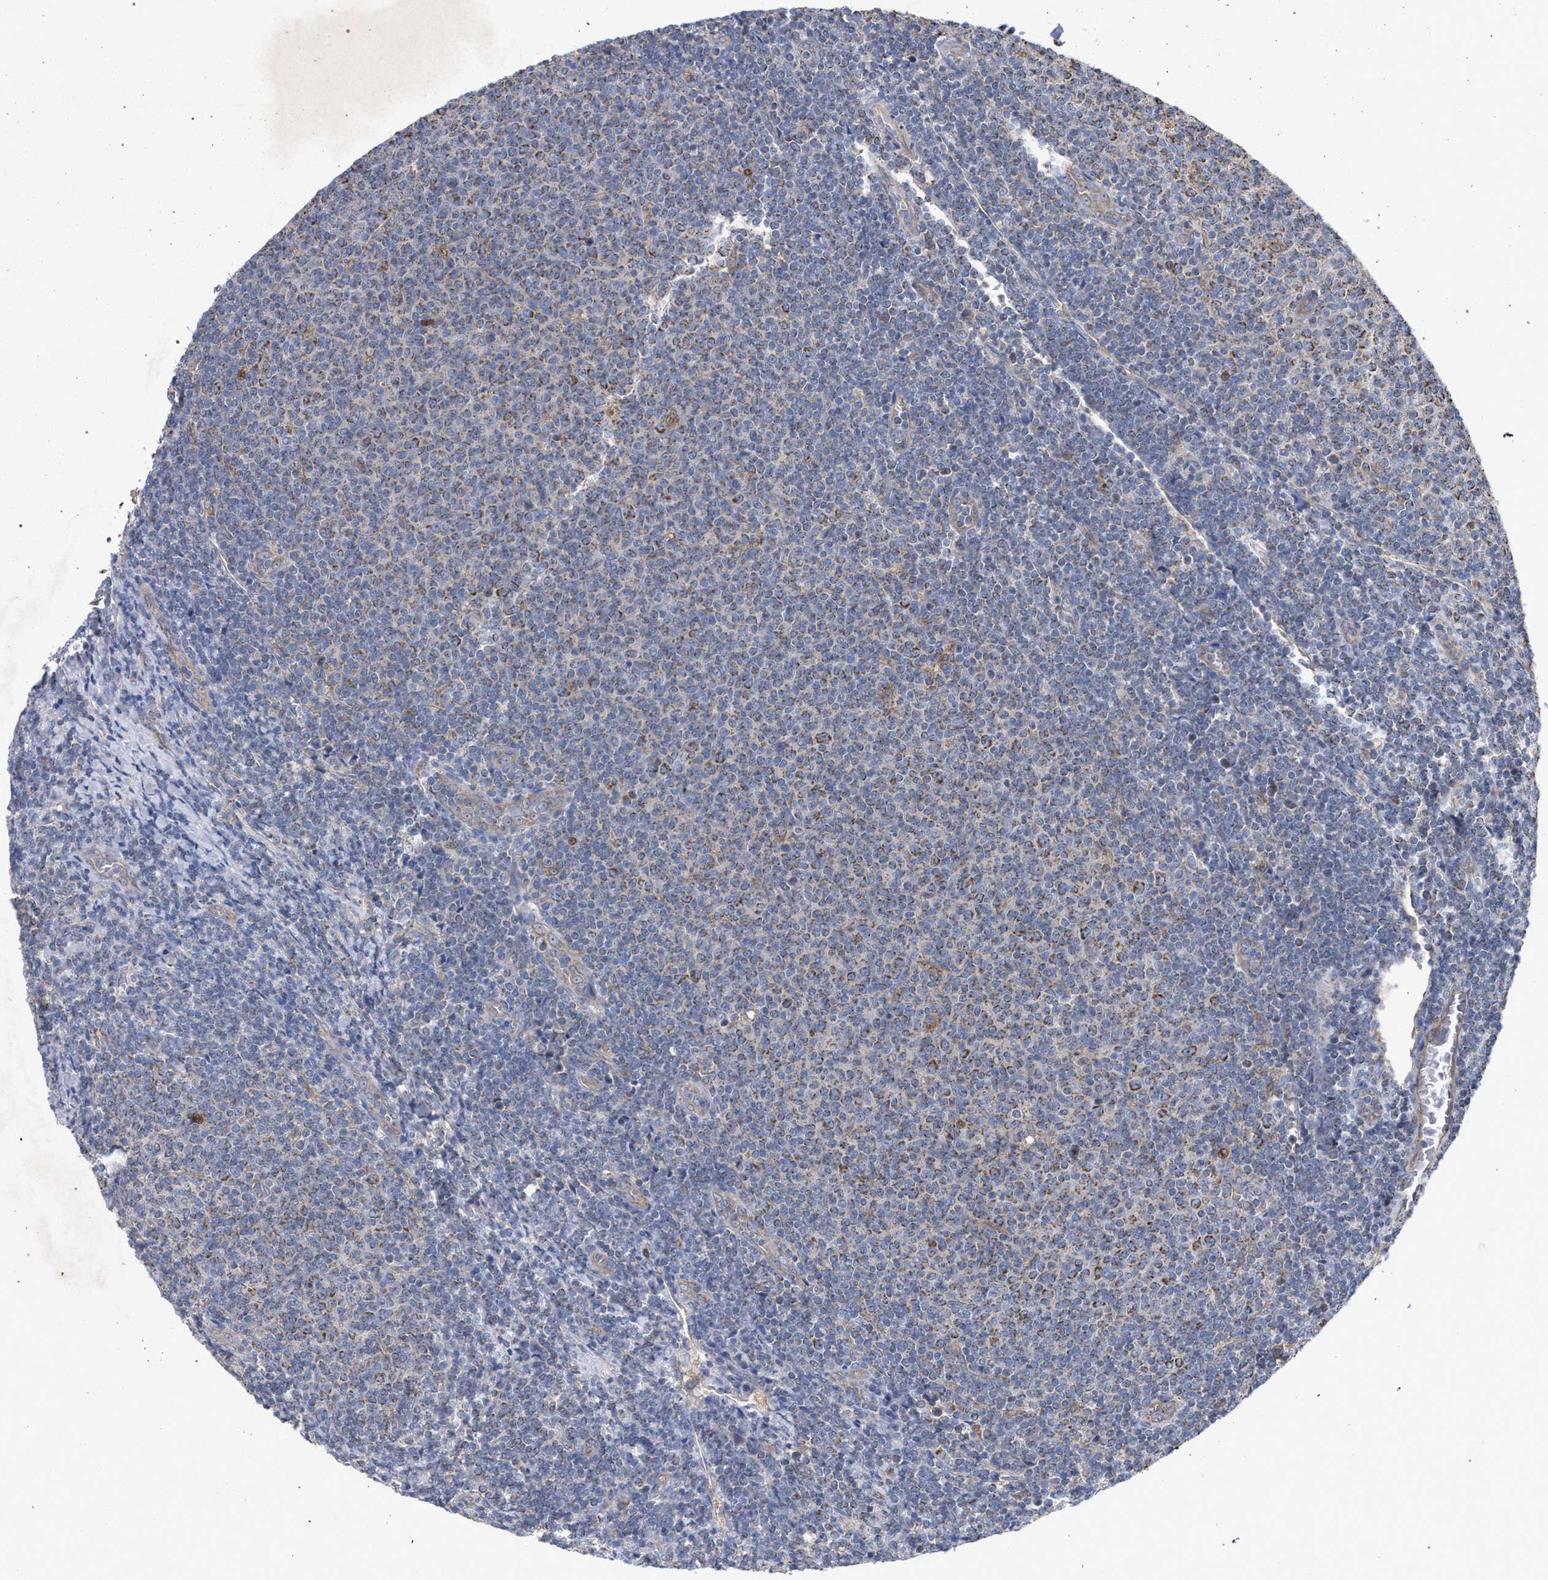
{"staining": {"intensity": "moderate", "quantity": "25%-75%", "location": "cytoplasmic/membranous"}, "tissue": "lymphoma", "cell_type": "Tumor cells", "image_type": "cancer", "snomed": [{"axis": "morphology", "description": "Malignant lymphoma, non-Hodgkin's type, Low grade"}, {"axis": "topography", "description": "Lymph node"}], "caption": "A medium amount of moderate cytoplasmic/membranous expression is appreciated in about 25%-75% of tumor cells in low-grade malignant lymphoma, non-Hodgkin's type tissue. Using DAB (3,3'-diaminobenzidine) (brown) and hematoxylin (blue) stains, captured at high magnification using brightfield microscopy.", "gene": "BCL2L12", "patient": {"sex": "male", "age": 66}}